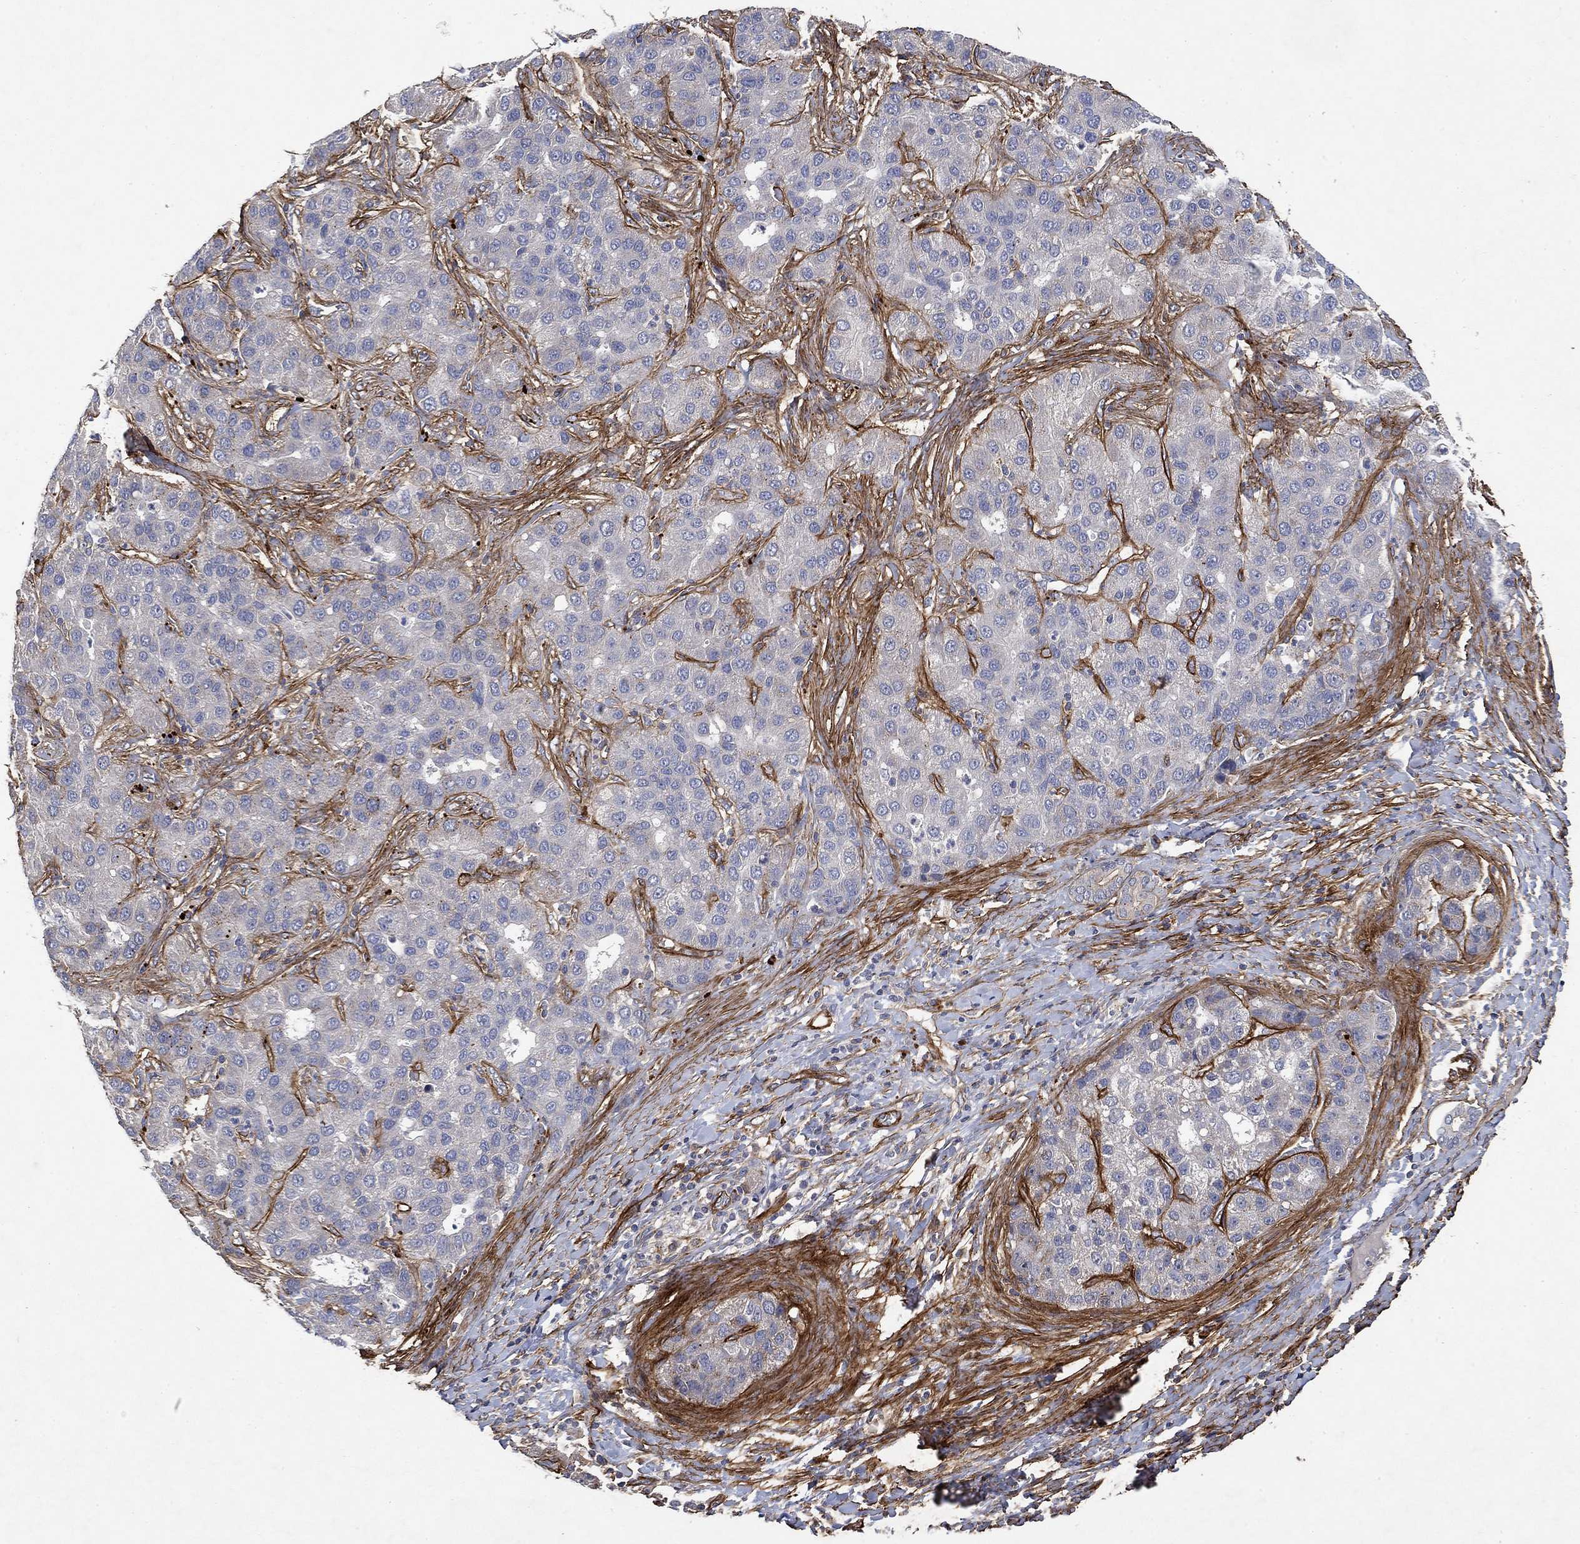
{"staining": {"intensity": "negative", "quantity": "none", "location": "none"}, "tissue": "liver cancer", "cell_type": "Tumor cells", "image_type": "cancer", "snomed": [{"axis": "morphology", "description": "Carcinoma, Hepatocellular, NOS"}, {"axis": "topography", "description": "Liver"}], "caption": "Immunohistochemical staining of human liver hepatocellular carcinoma displays no significant expression in tumor cells. (Immunohistochemistry, brightfield microscopy, high magnification).", "gene": "COL4A2", "patient": {"sex": "male", "age": 65}}